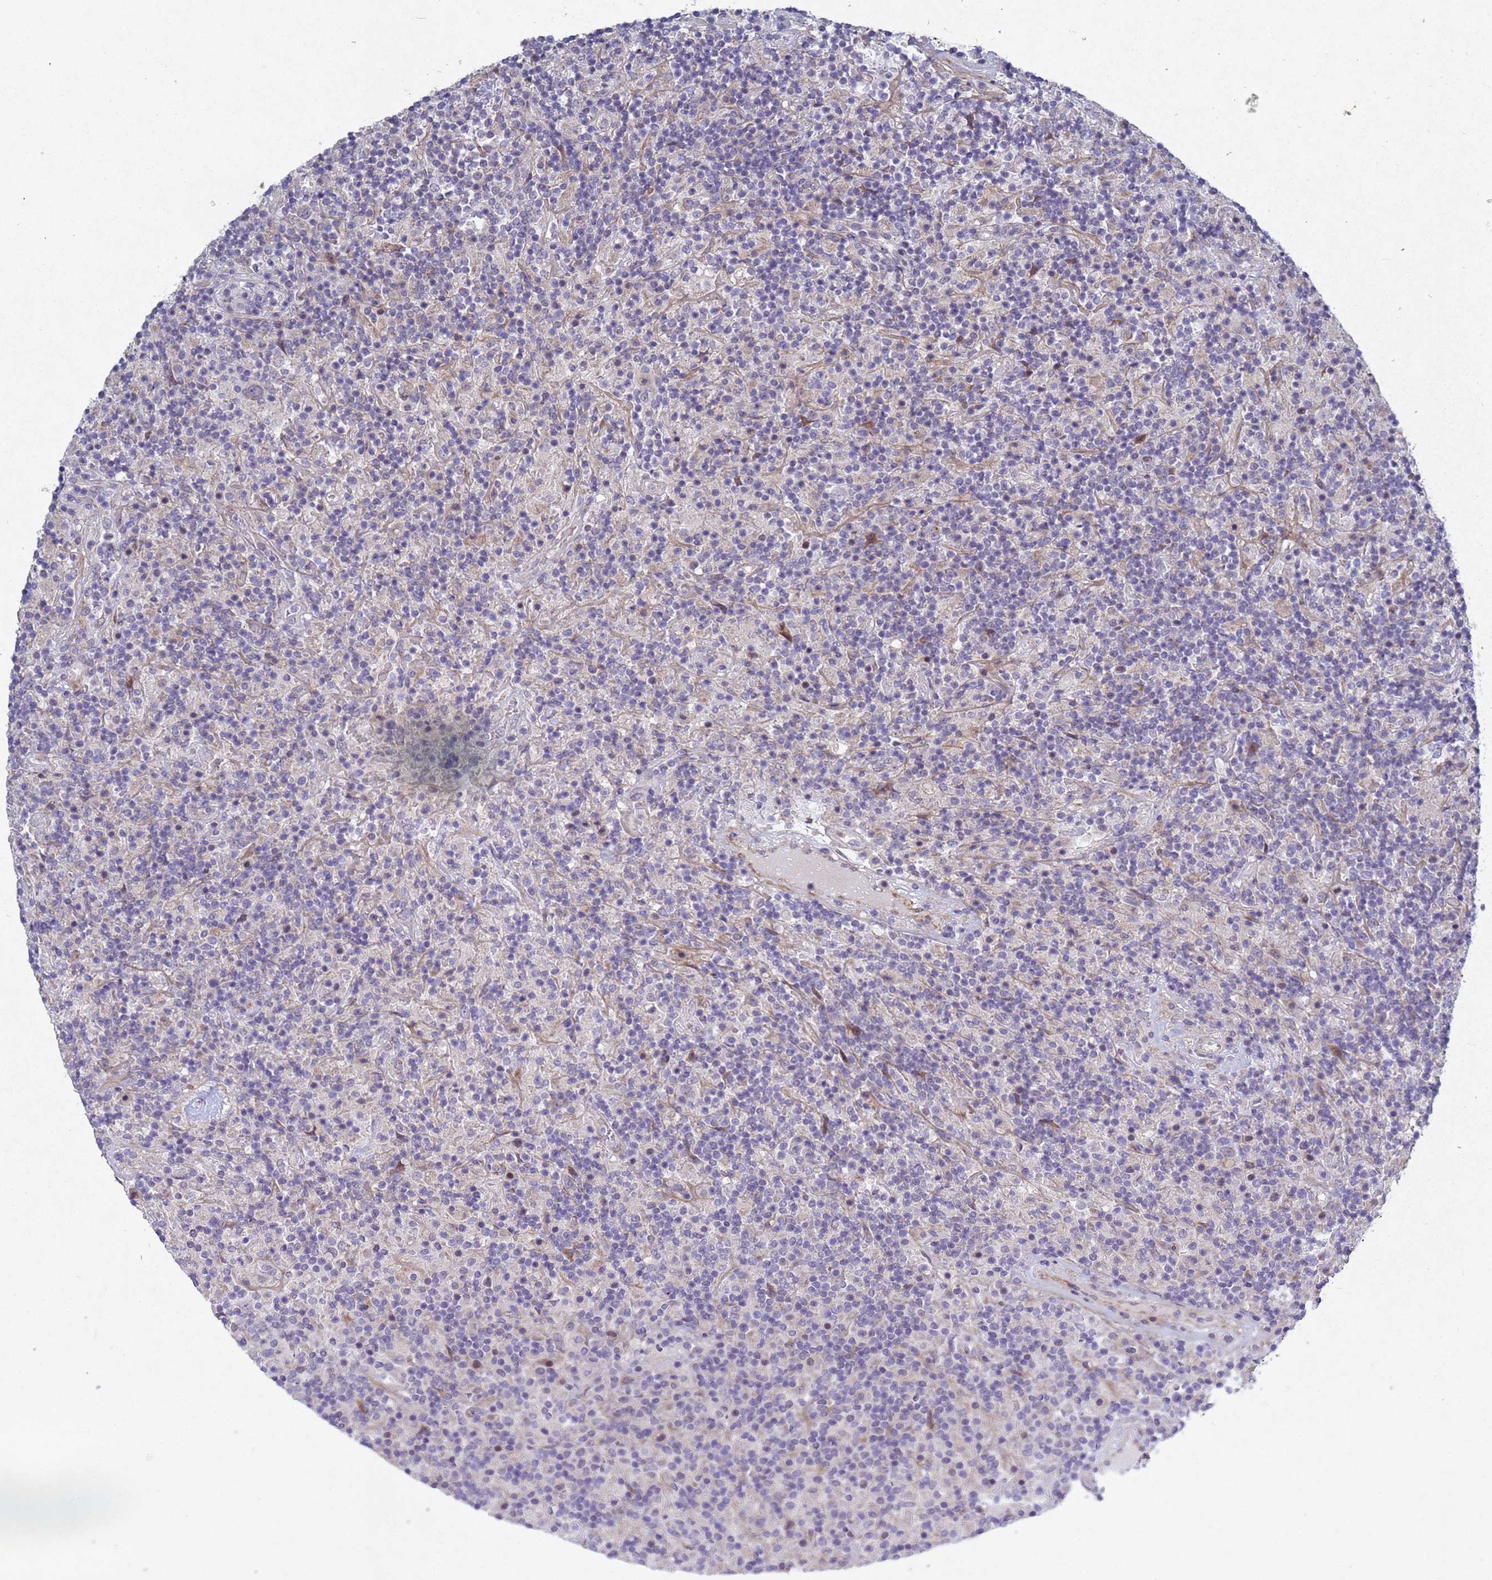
{"staining": {"intensity": "negative", "quantity": "none", "location": "none"}, "tissue": "lymphoma", "cell_type": "Tumor cells", "image_type": "cancer", "snomed": [{"axis": "morphology", "description": "Hodgkin's disease, NOS"}, {"axis": "topography", "description": "Lymph node"}], "caption": "Lymphoma was stained to show a protein in brown. There is no significant staining in tumor cells. (DAB (3,3'-diaminobenzidine) IHC, high magnification).", "gene": "TNPO2", "patient": {"sex": "male", "age": 70}}